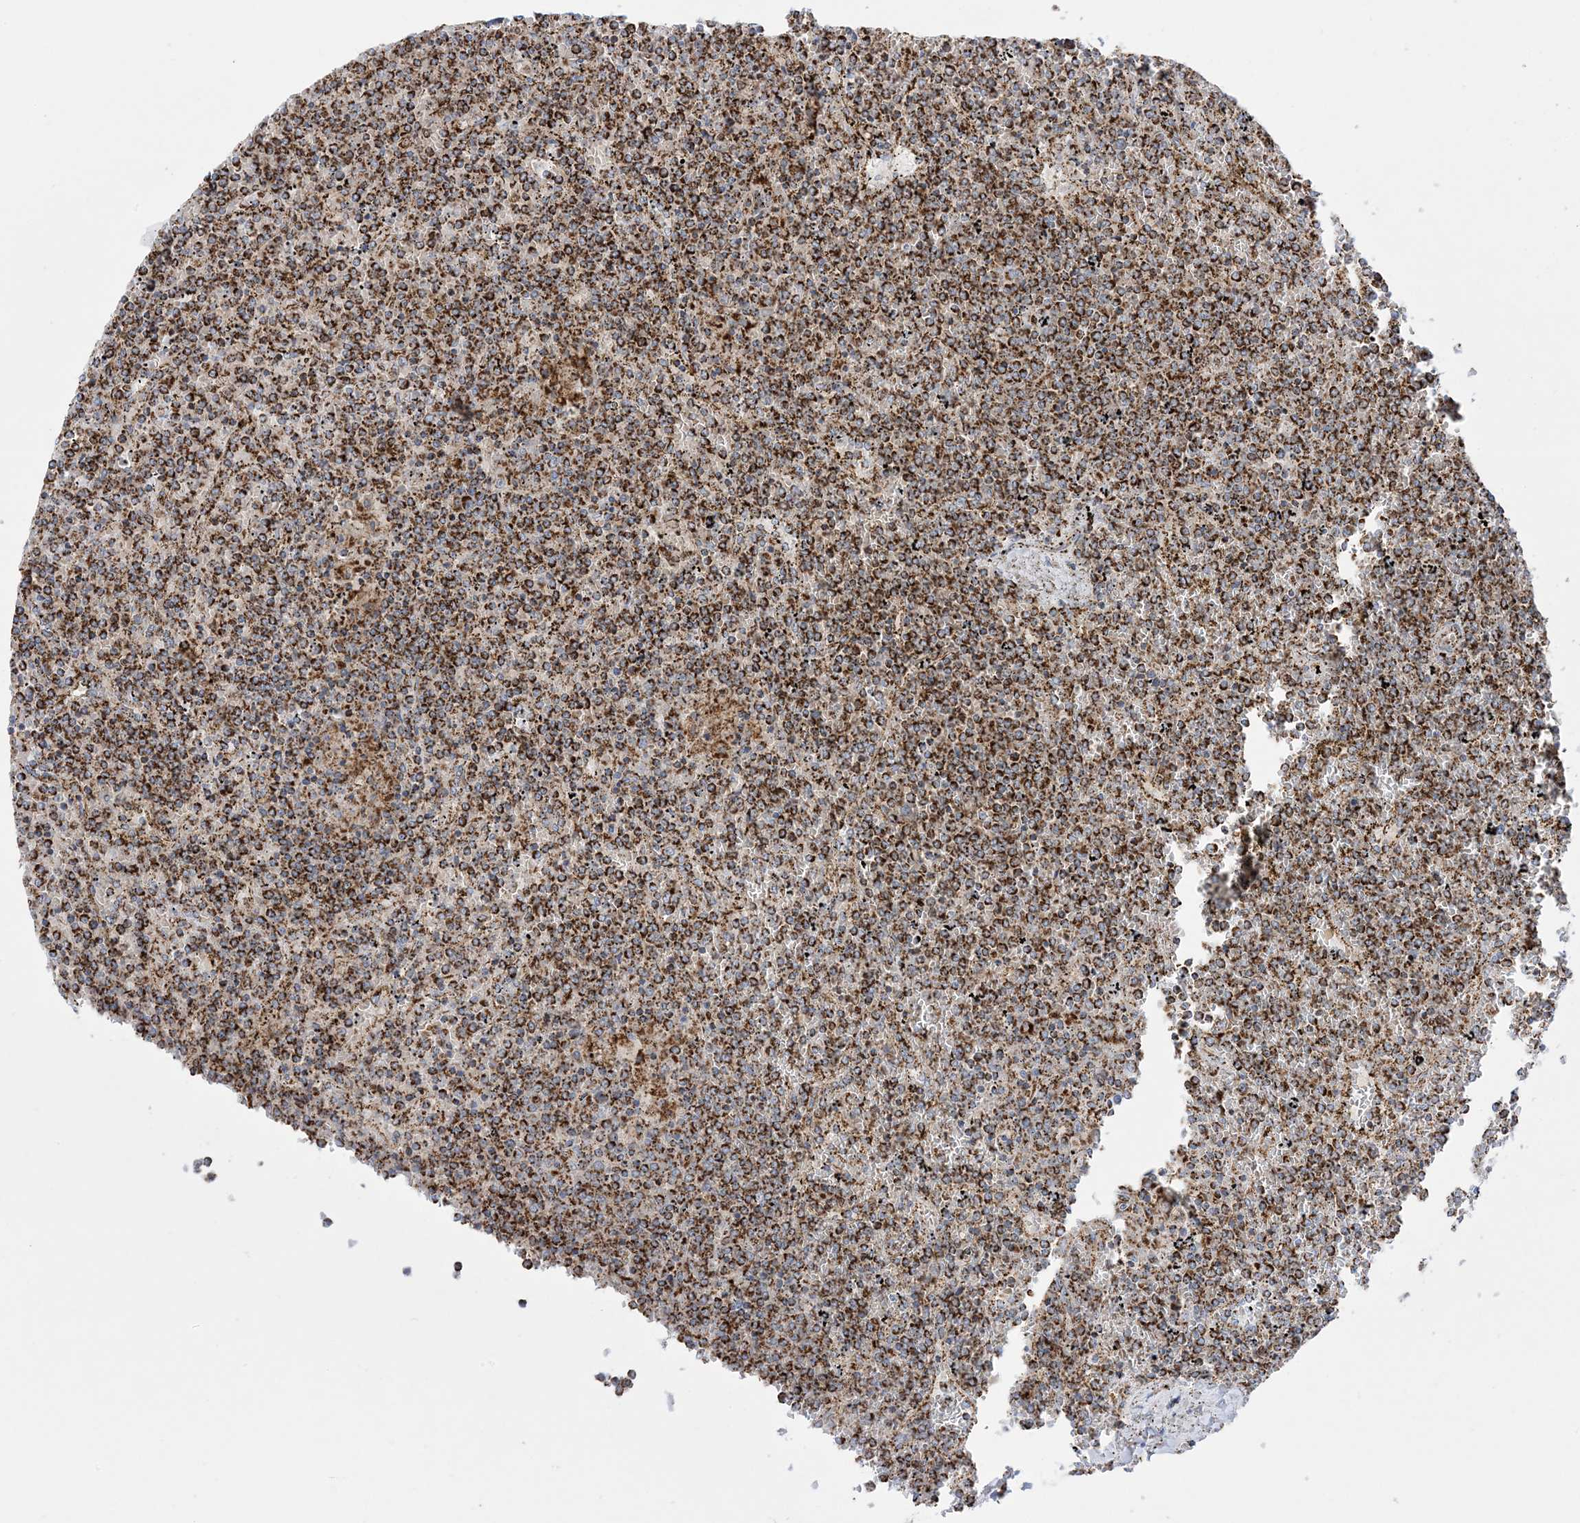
{"staining": {"intensity": "strong", "quantity": ">75%", "location": "cytoplasmic/membranous"}, "tissue": "lymphoma", "cell_type": "Tumor cells", "image_type": "cancer", "snomed": [{"axis": "morphology", "description": "Malignant lymphoma, non-Hodgkin's type, Low grade"}, {"axis": "topography", "description": "Spleen"}], "caption": "Protein expression analysis of human low-grade malignant lymphoma, non-Hodgkin's type reveals strong cytoplasmic/membranous expression in about >75% of tumor cells.", "gene": "MRPS36", "patient": {"sex": "female", "age": 19}}